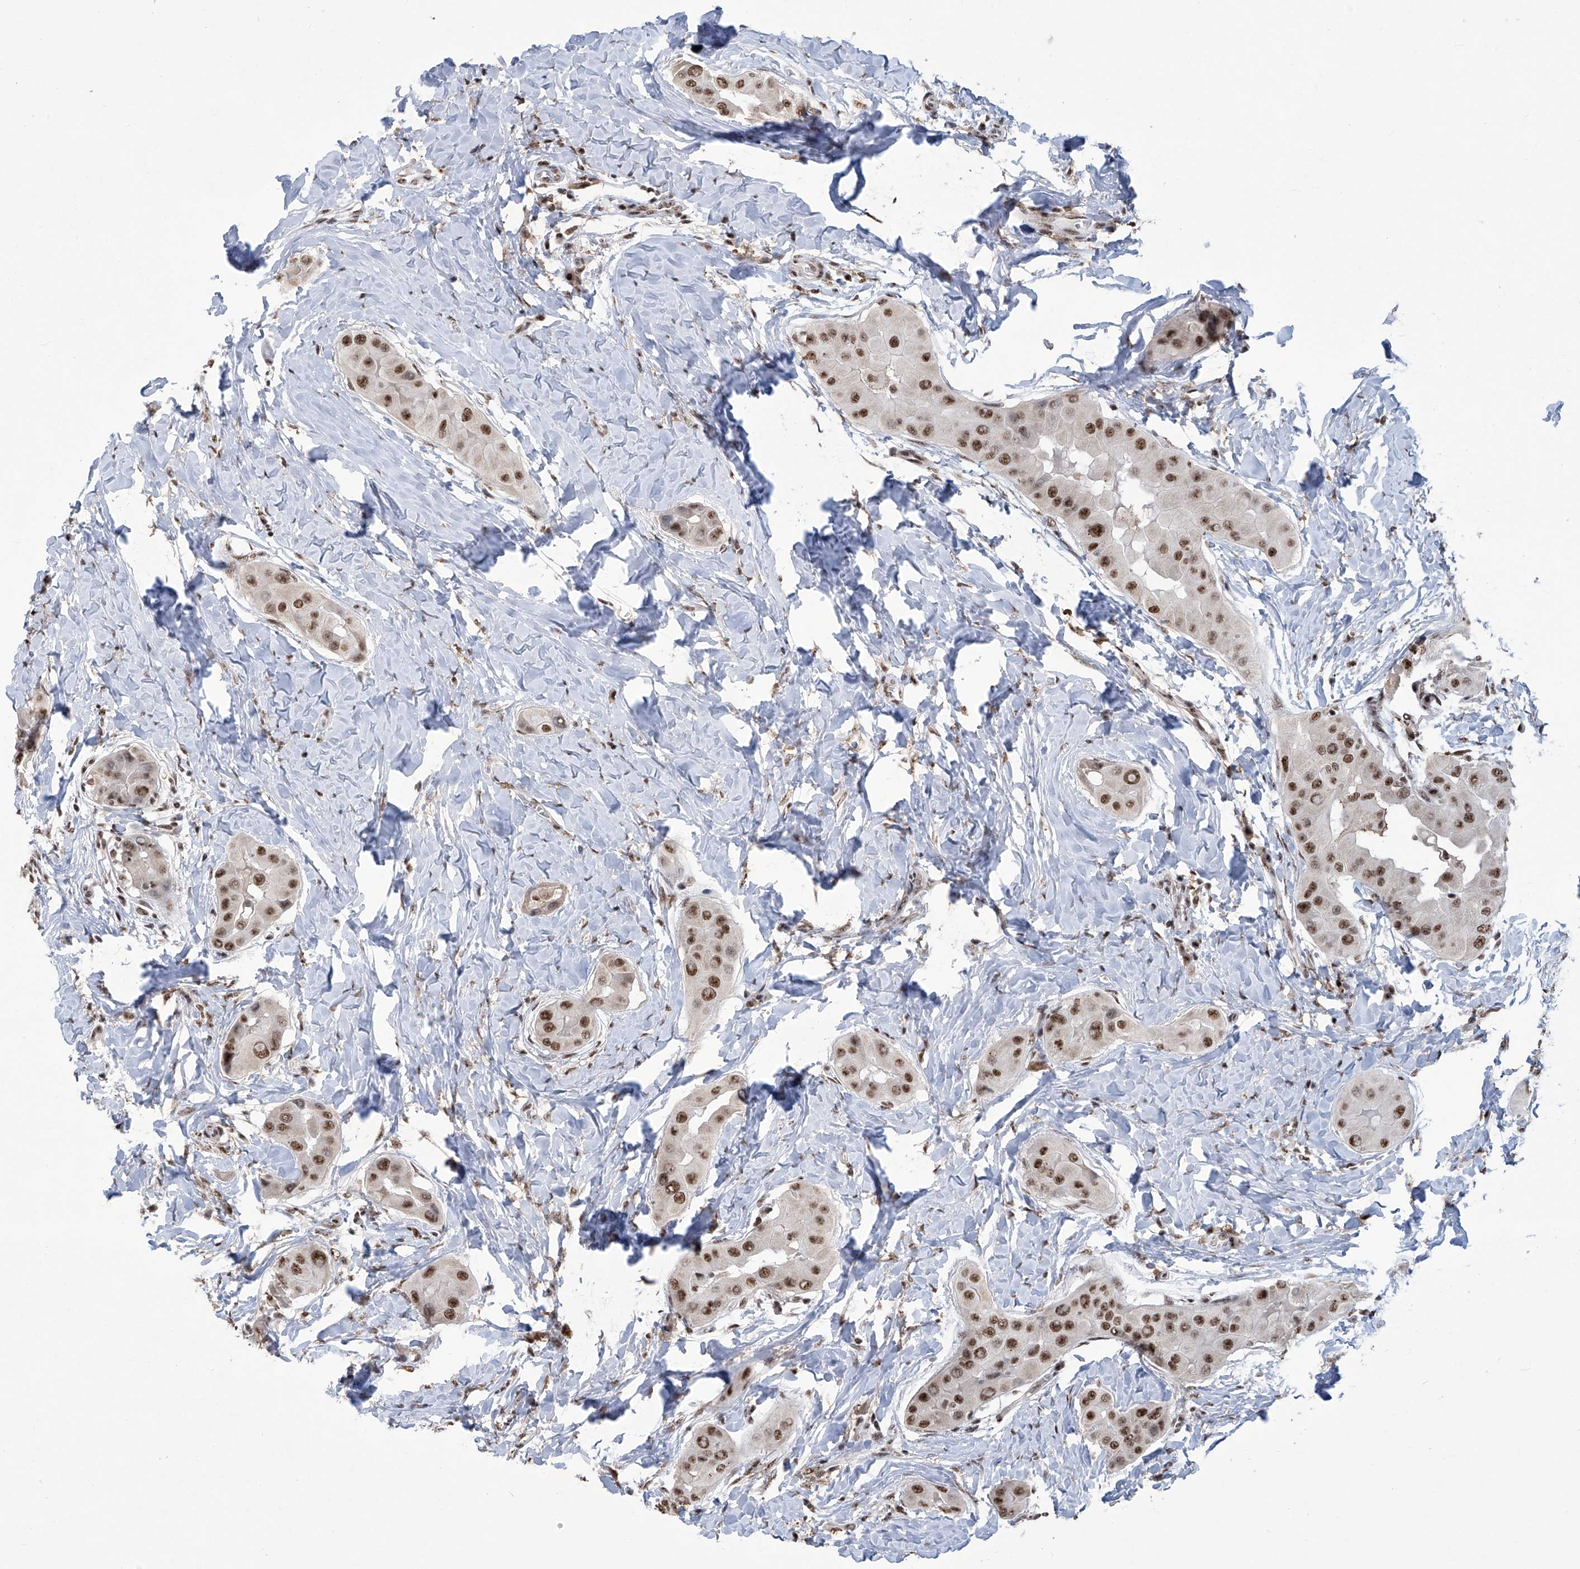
{"staining": {"intensity": "moderate", "quantity": ">75%", "location": "nuclear"}, "tissue": "thyroid cancer", "cell_type": "Tumor cells", "image_type": "cancer", "snomed": [{"axis": "morphology", "description": "Papillary adenocarcinoma, NOS"}, {"axis": "topography", "description": "Thyroid gland"}], "caption": "A high-resolution histopathology image shows IHC staining of thyroid papillary adenocarcinoma, which exhibits moderate nuclear positivity in approximately >75% of tumor cells.", "gene": "FBXL4", "patient": {"sex": "male", "age": 33}}